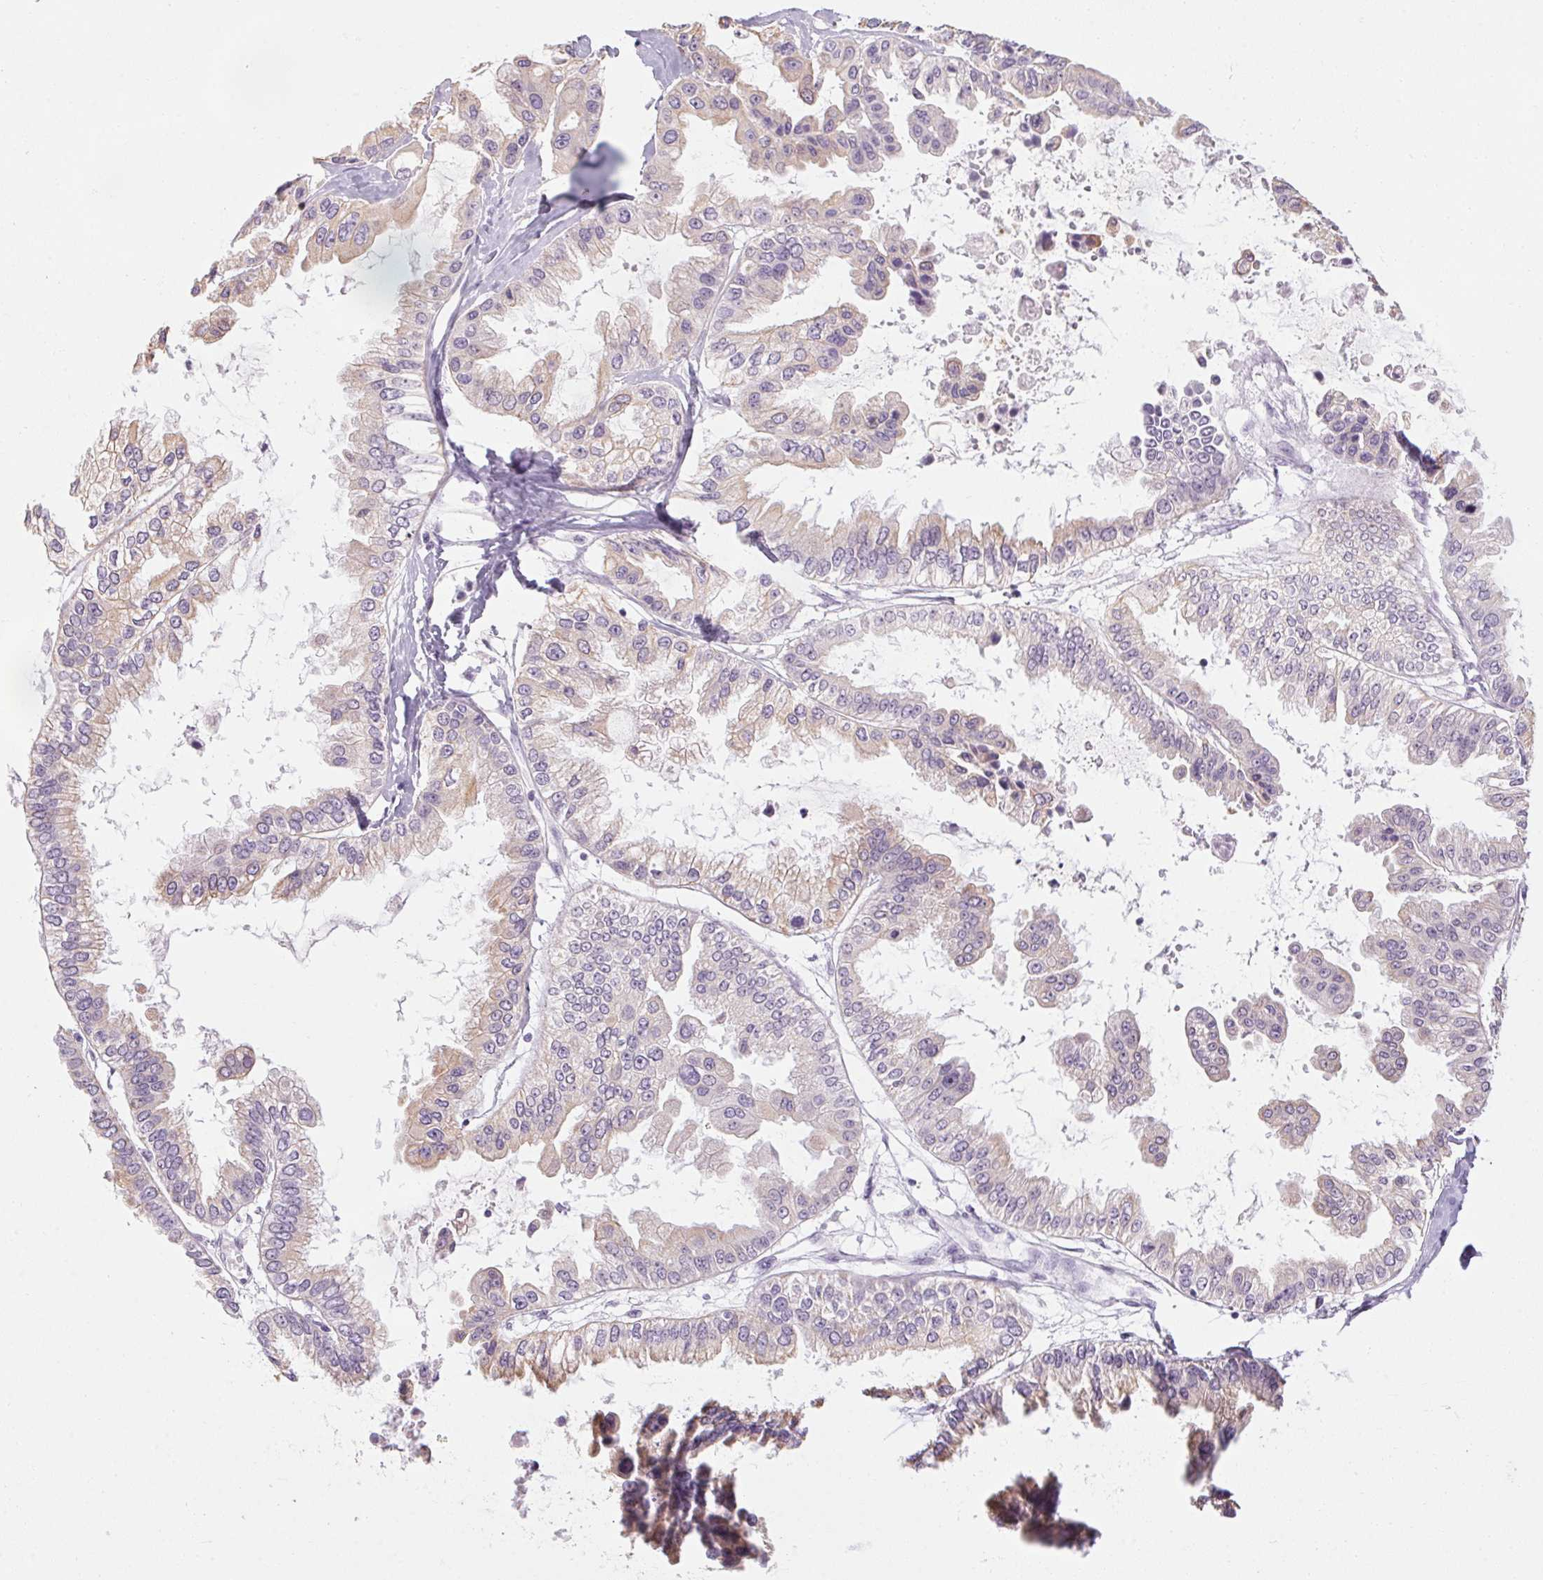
{"staining": {"intensity": "weak", "quantity": "25%-75%", "location": "cytoplasmic/membranous"}, "tissue": "ovarian cancer", "cell_type": "Tumor cells", "image_type": "cancer", "snomed": [{"axis": "morphology", "description": "Cystadenocarcinoma, serous, NOS"}, {"axis": "topography", "description": "Ovary"}], "caption": "Protein staining by immunohistochemistry displays weak cytoplasmic/membranous expression in about 25%-75% of tumor cells in serous cystadenocarcinoma (ovarian). Immunohistochemistry stains the protein in brown and the nuclei are stained blue.", "gene": "RPTN", "patient": {"sex": "female", "age": 56}}